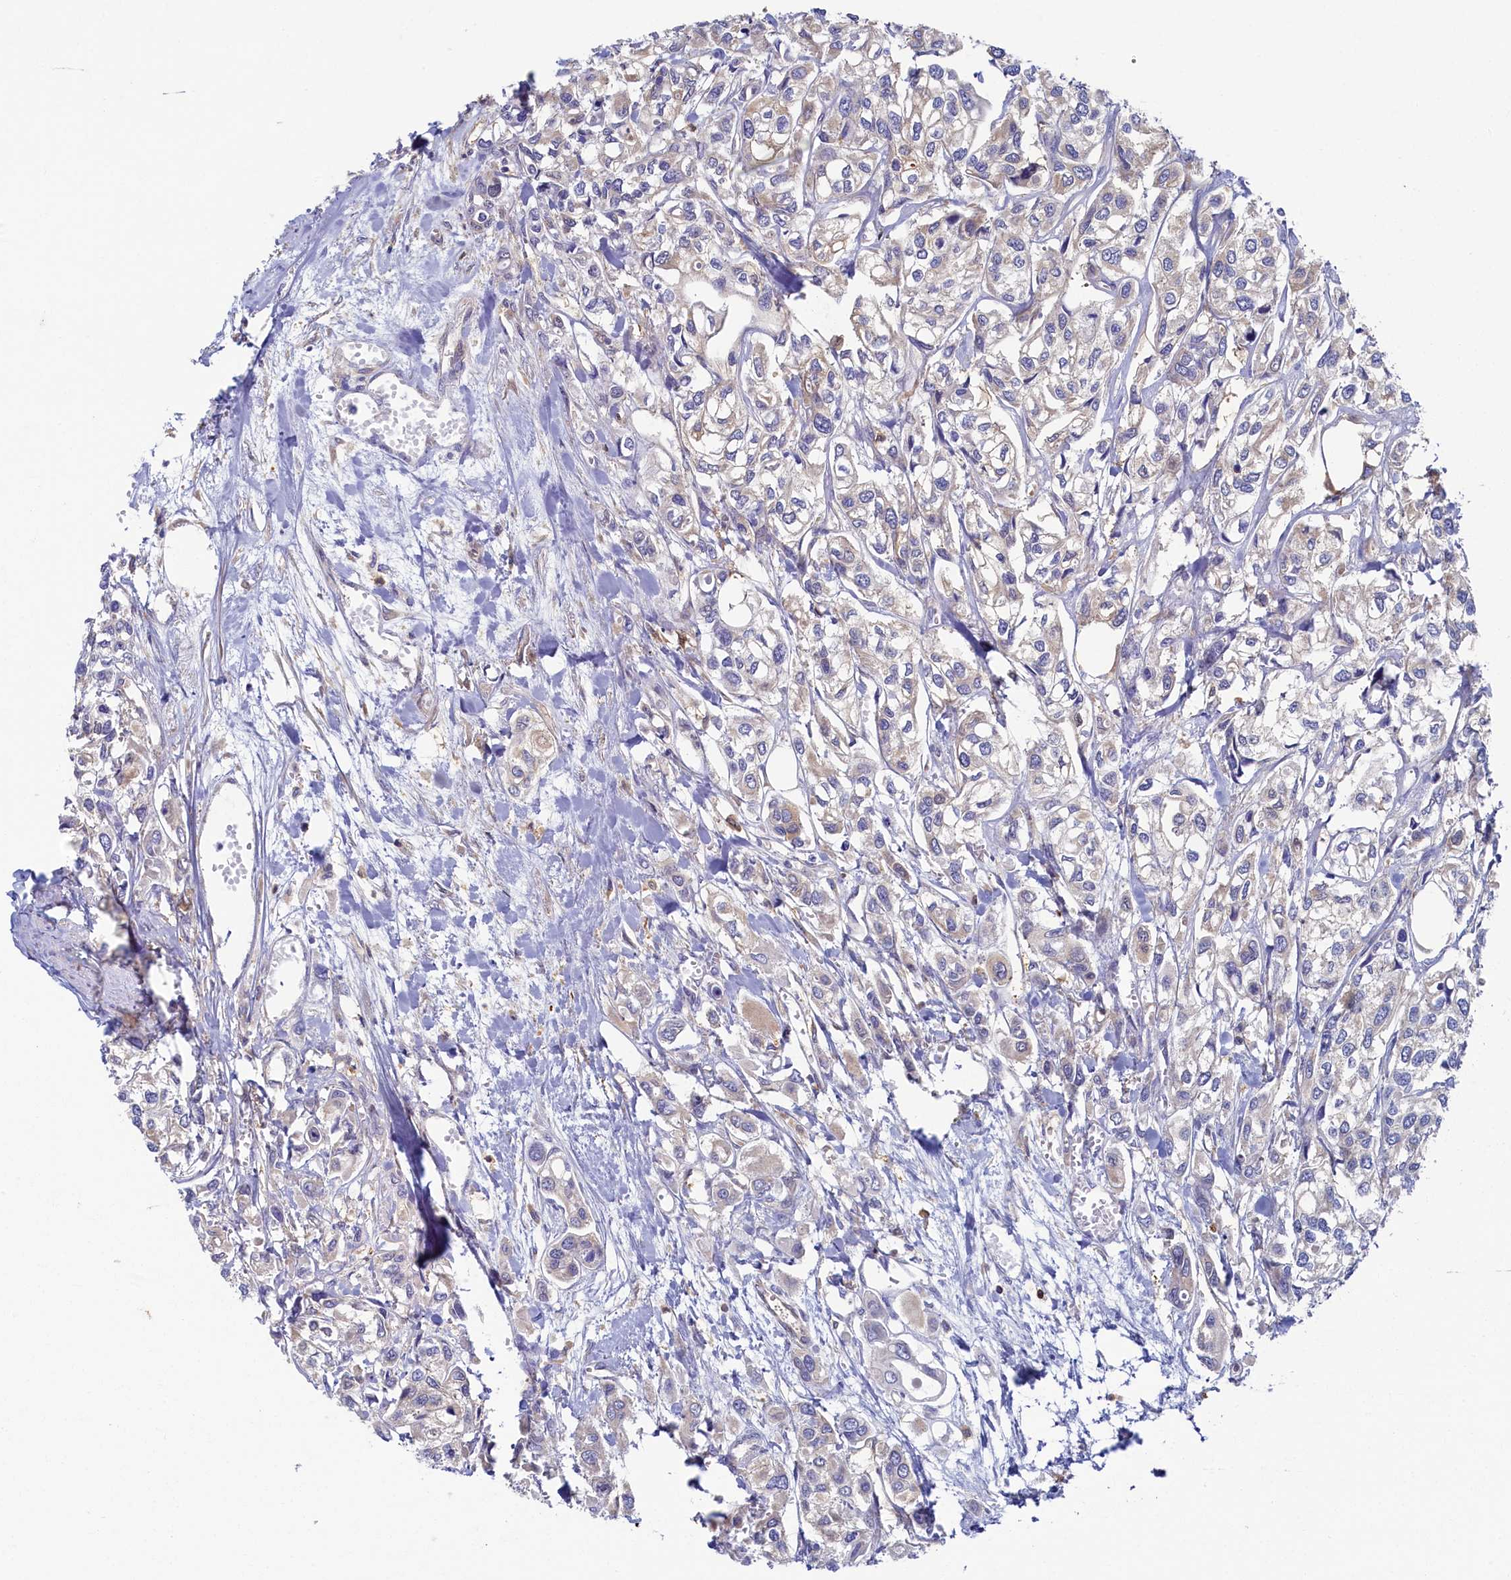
{"staining": {"intensity": "negative", "quantity": "none", "location": "none"}, "tissue": "urothelial cancer", "cell_type": "Tumor cells", "image_type": "cancer", "snomed": [{"axis": "morphology", "description": "Urothelial carcinoma, High grade"}, {"axis": "topography", "description": "Urinary bladder"}], "caption": "IHC of human urothelial cancer exhibits no expression in tumor cells.", "gene": "TIMM8B", "patient": {"sex": "male", "age": 67}}